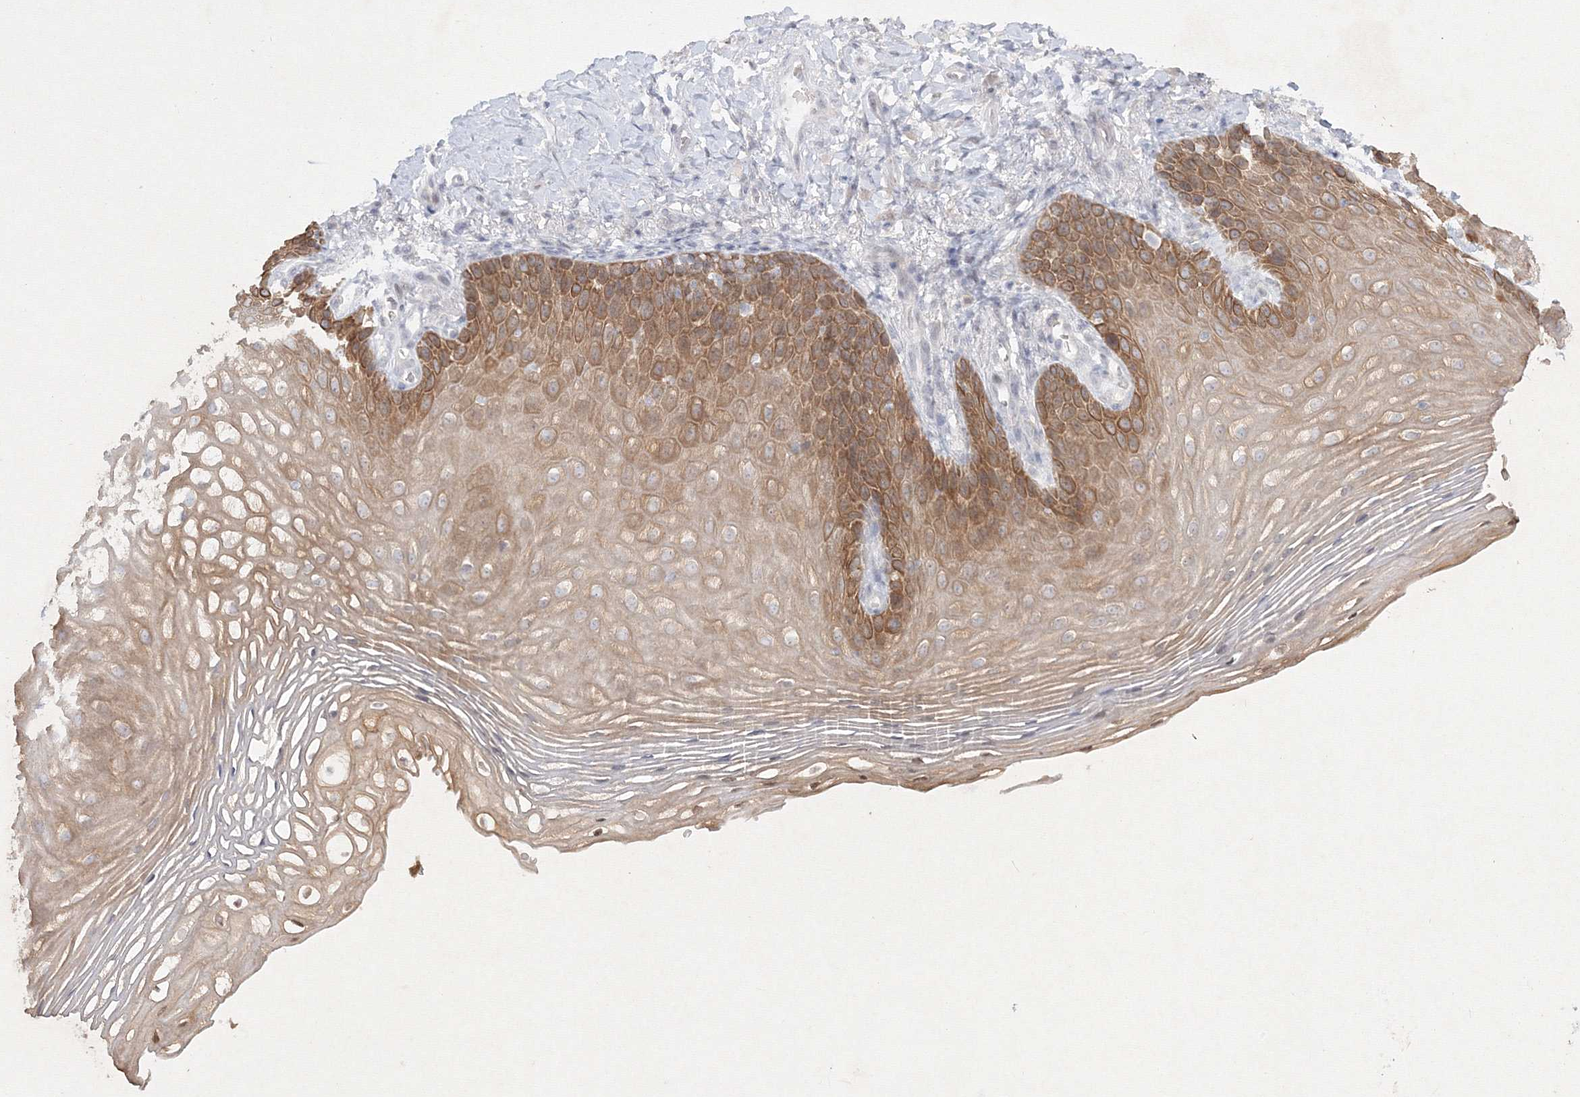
{"staining": {"intensity": "moderate", "quantity": ">75%", "location": "cytoplasmic/membranous"}, "tissue": "vagina", "cell_type": "Squamous epithelial cells", "image_type": "normal", "snomed": [{"axis": "morphology", "description": "Normal tissue, NOS"}, {"axis": "topography", "description": "Vagina"}], "caption": "Immunohistochemistry (IHC) histopathology image of unremarkable vagina stained for a protein (brown), which displays medium levels of moderate cytoplasmic/membranous positivity in approximately >75% of squamous epithelial cells.", "gene": "NXPE3", "patient": {"sex": "female", "age": 60}}